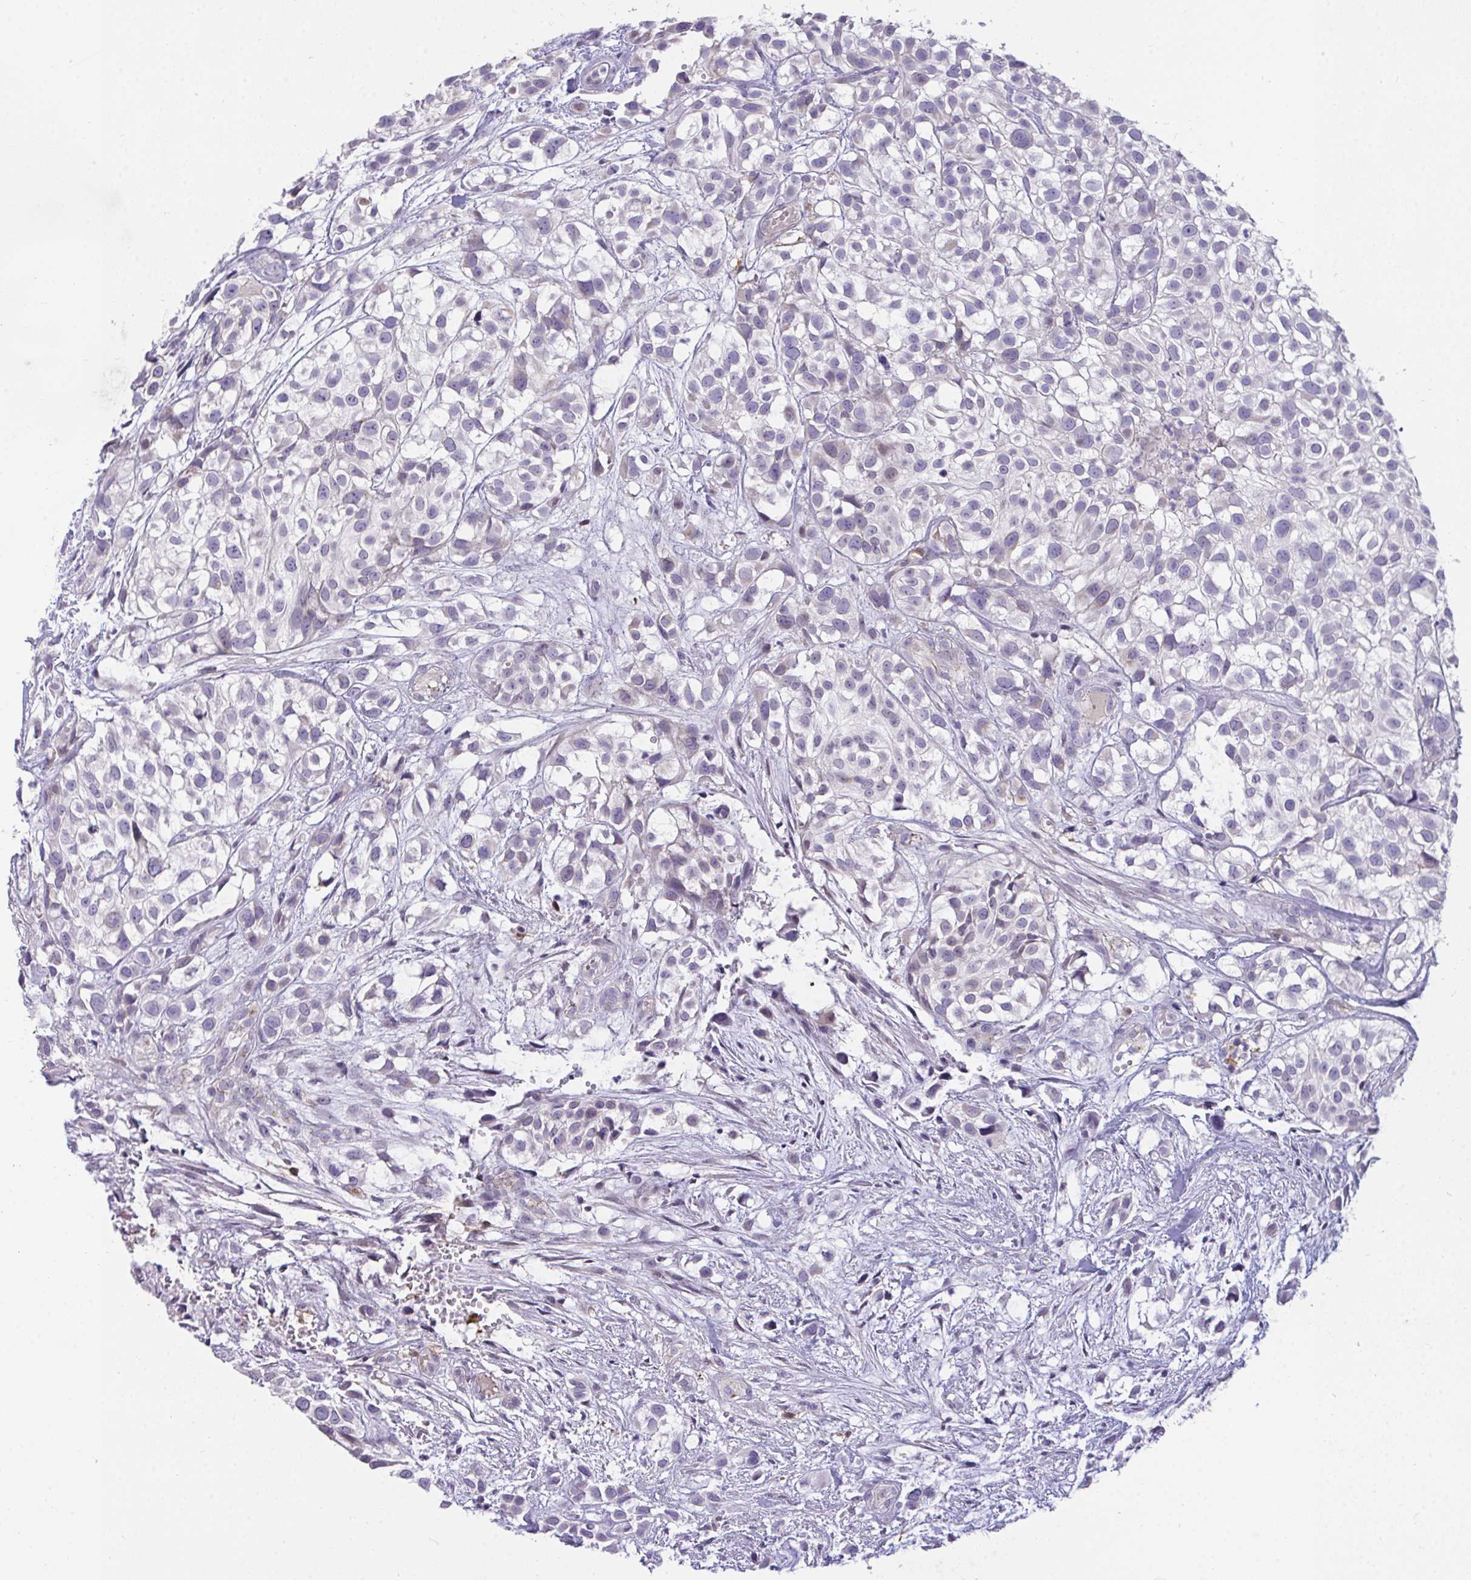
{"staining": {"intensity": "negative", "quantity": "none", "location": "none"}, "tissue": "urothelial cancer", "cell_type": "Tumor cells", "image_type": "cancer", "snomed": [{"axis": "morphology", "description": "Urothelial carcinoma, High grade"}, {"axis": "topography", "description": "Urinary bladder"}], "caption": "Photomicrograph shows no significant protein expression in tumor cells of urothelial cancer. The staining was performed using DAB to visualize the protein expression in brown, while the nuclei were stained in blue with hematoxylin (Magnification: 20x).", "gene": "SEMA6B", "patient": {"sex": "male", "age": 56}}